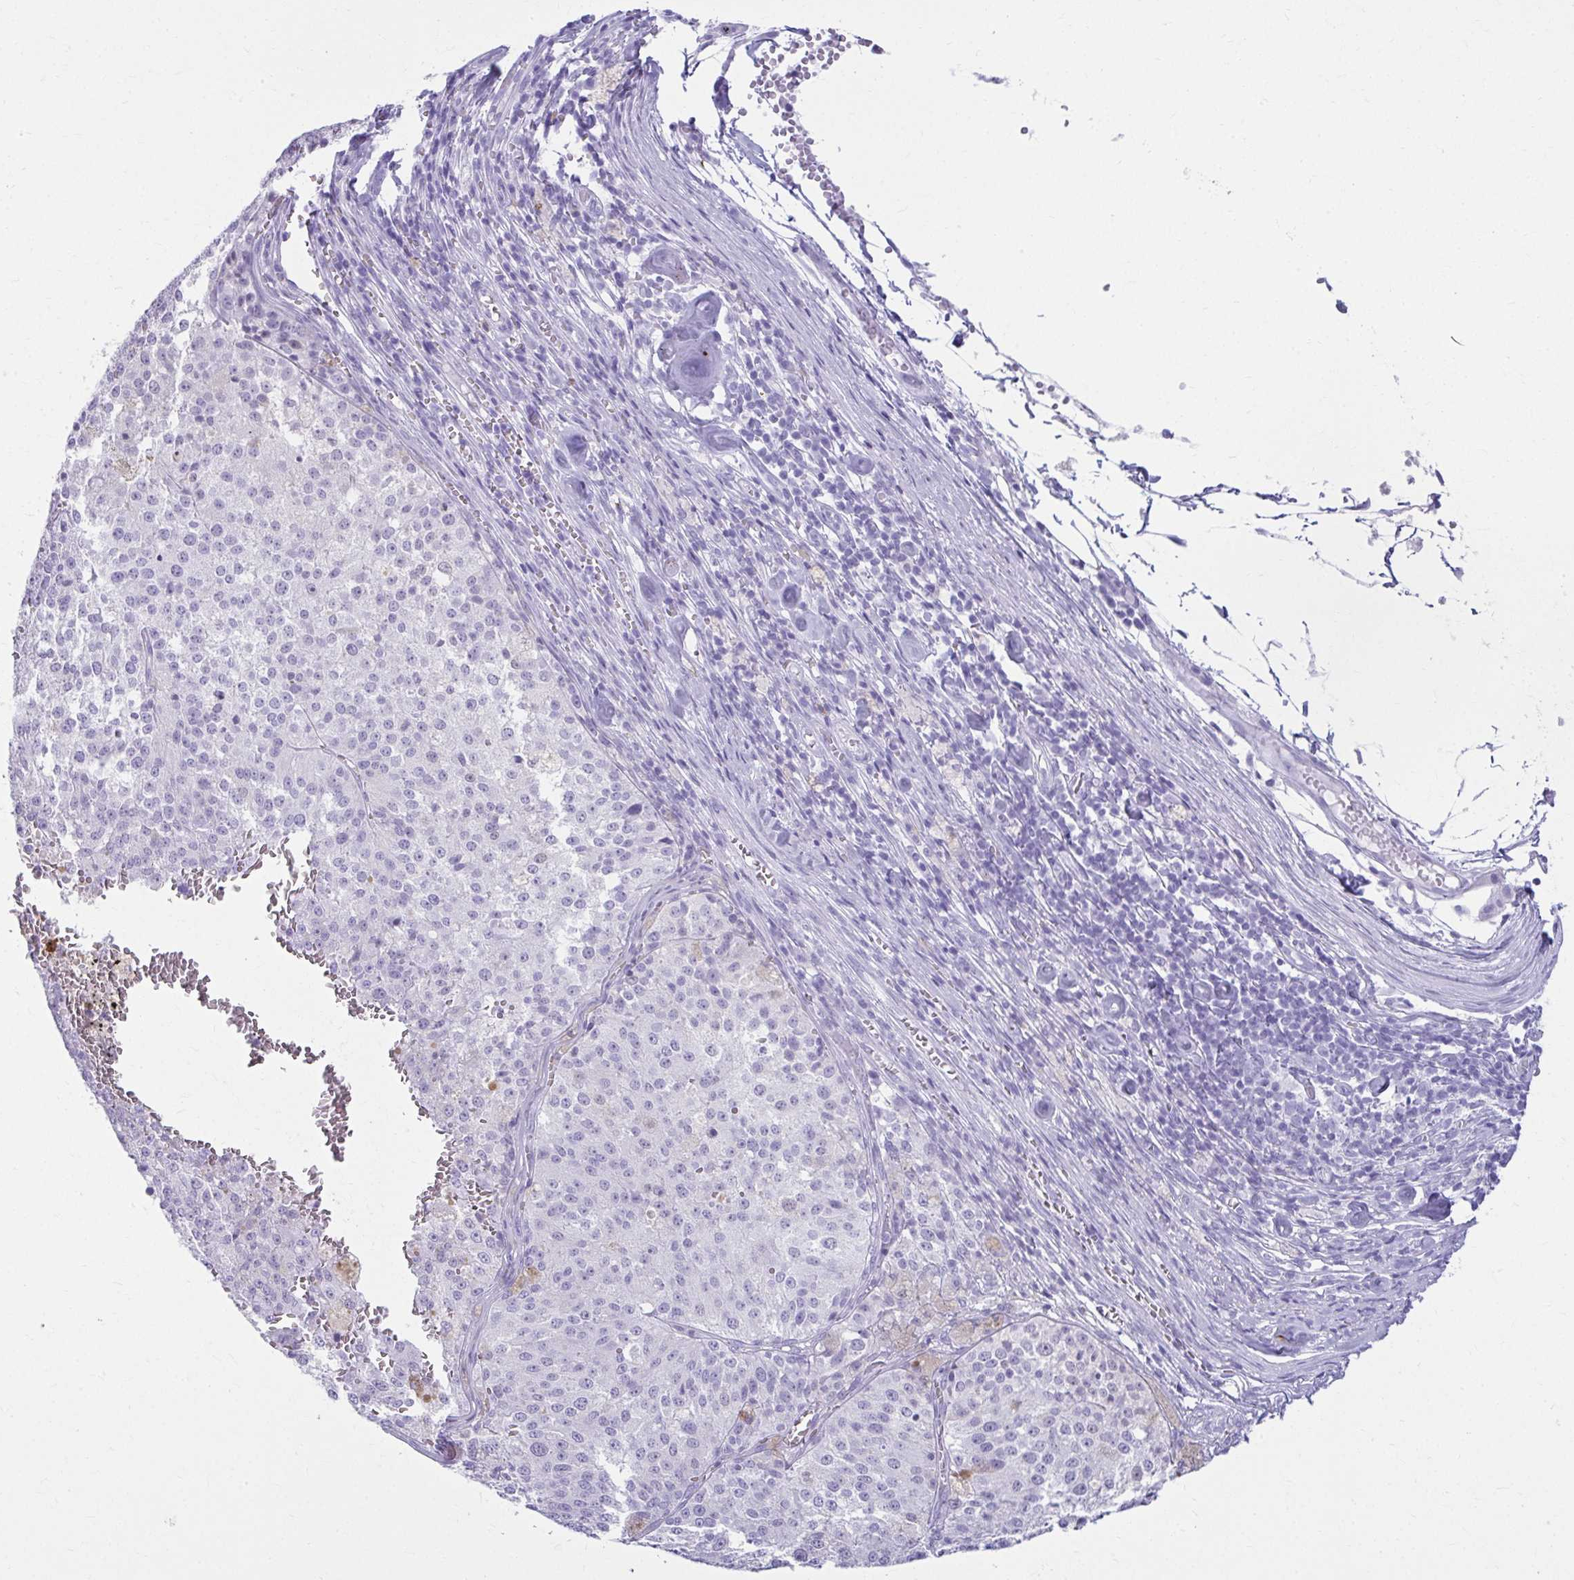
{"staining": {"intensity": "negative", "quantity": "none", "location": "none"}, "tissue": "melanoma", "cell_type": "Tumor cells", "image_type": "cancer", "snomed": [{"axis": "morphology", "description": "Malignant melanoma, Metastatic site"}, {"axis": "topography", "description": "Lymph node"}], "caption": "A micrograph of human melanoma is negative for staining in tumor cells.", "gene": "ATP4B", "patient": {"sex": "female", "age": 64}}